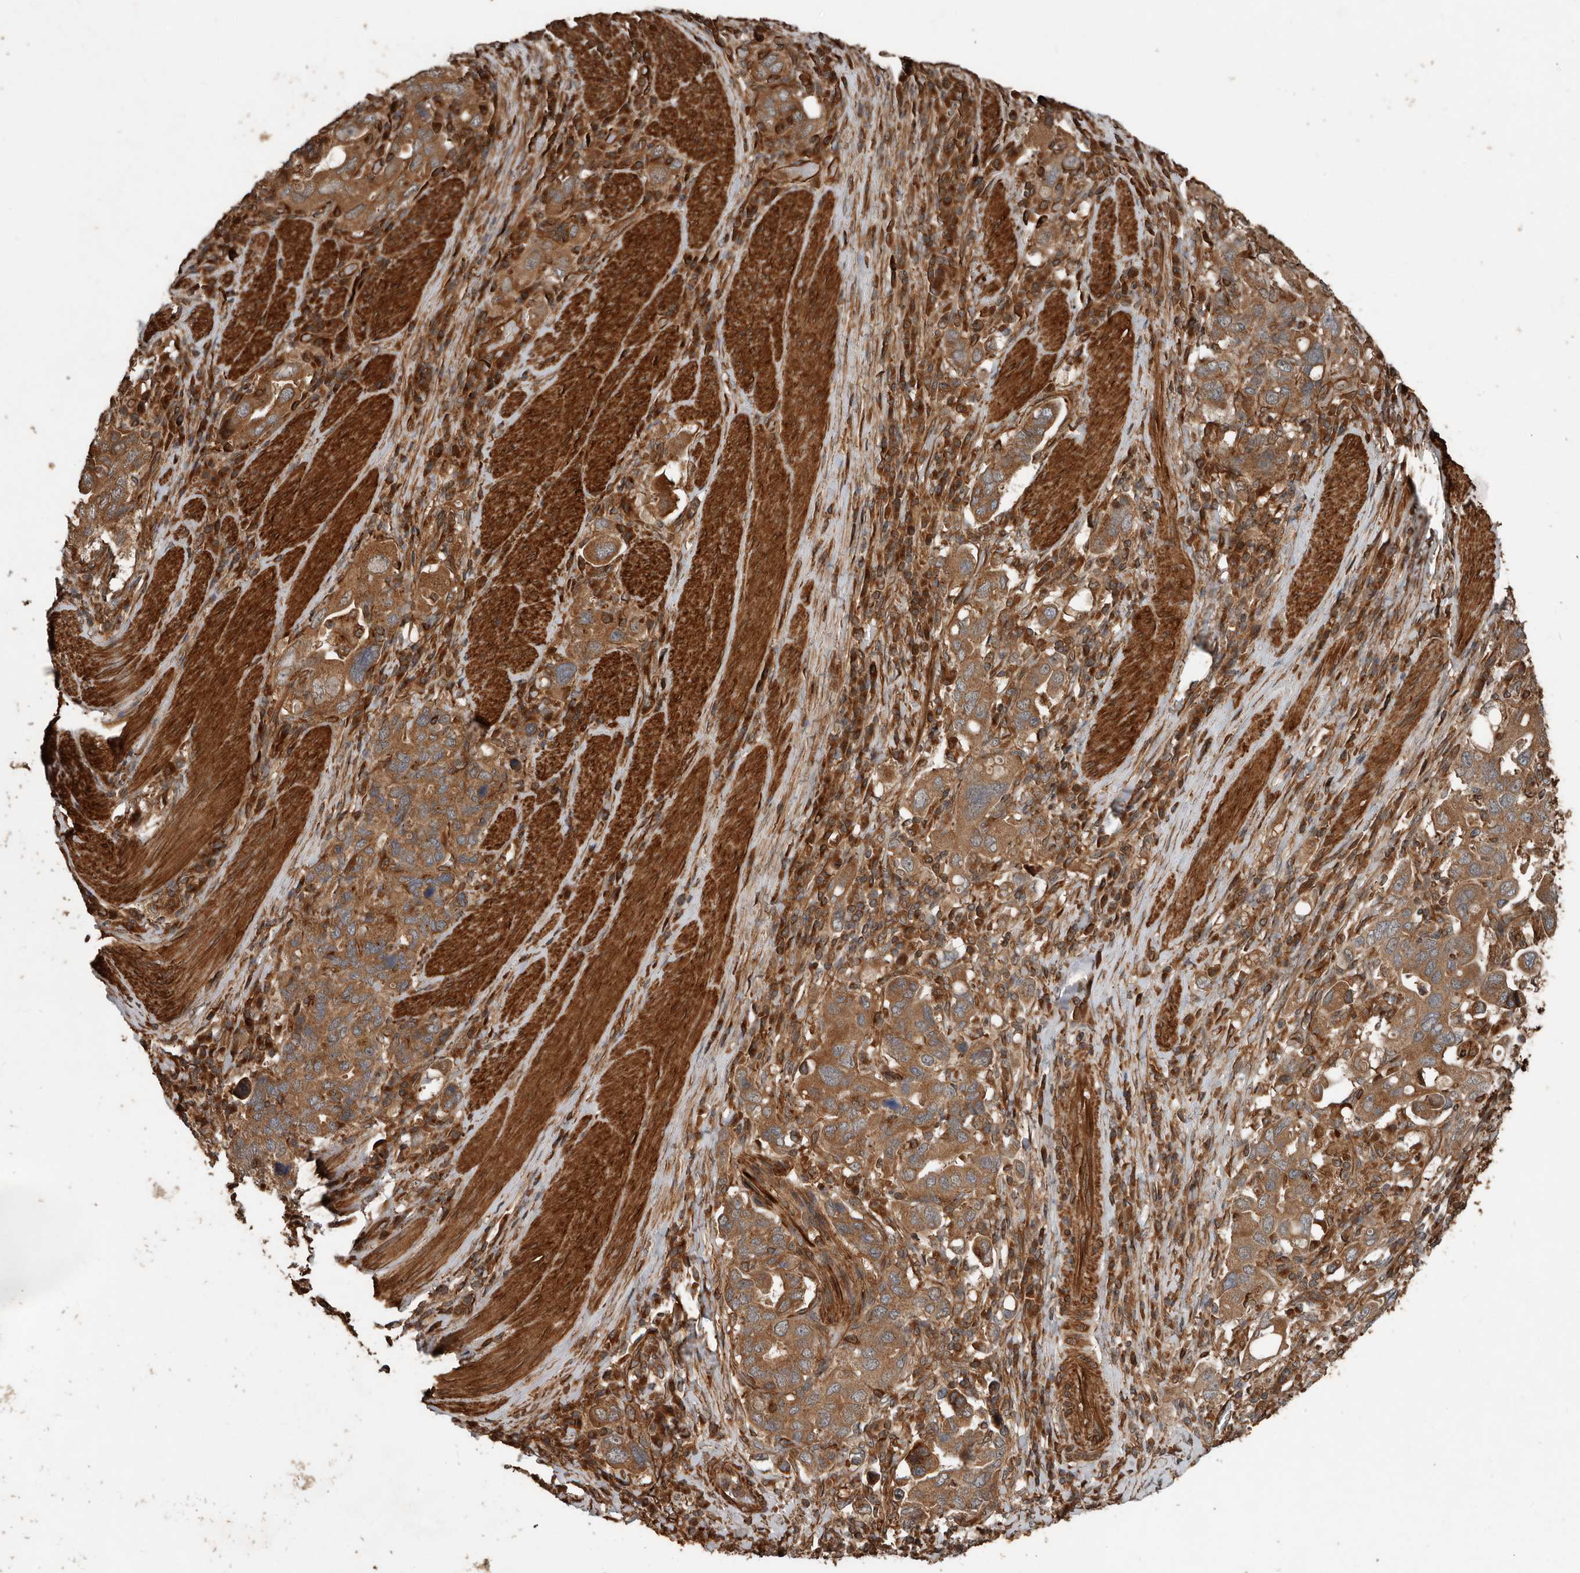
{"staining": {"intensity": "moderate", "quantity": ">75%", "location": "cytoplasmic/membranous"}, "tissue": "stomach cancer", "cell_type": "Tumor cells", "image_type": "cancer", "snomed": [{"axis": "morphology", "description": "Adenocarcinoma, NOS"}, {"axis": "topography", "description": "Stomach, upper"}], "caption": "Human stomach adenocarcinoma stained with a protein marker reveals moderate staining in tumor cells.", "gene": "YOD1", "patient": {"sex": "male", "age": 62}}